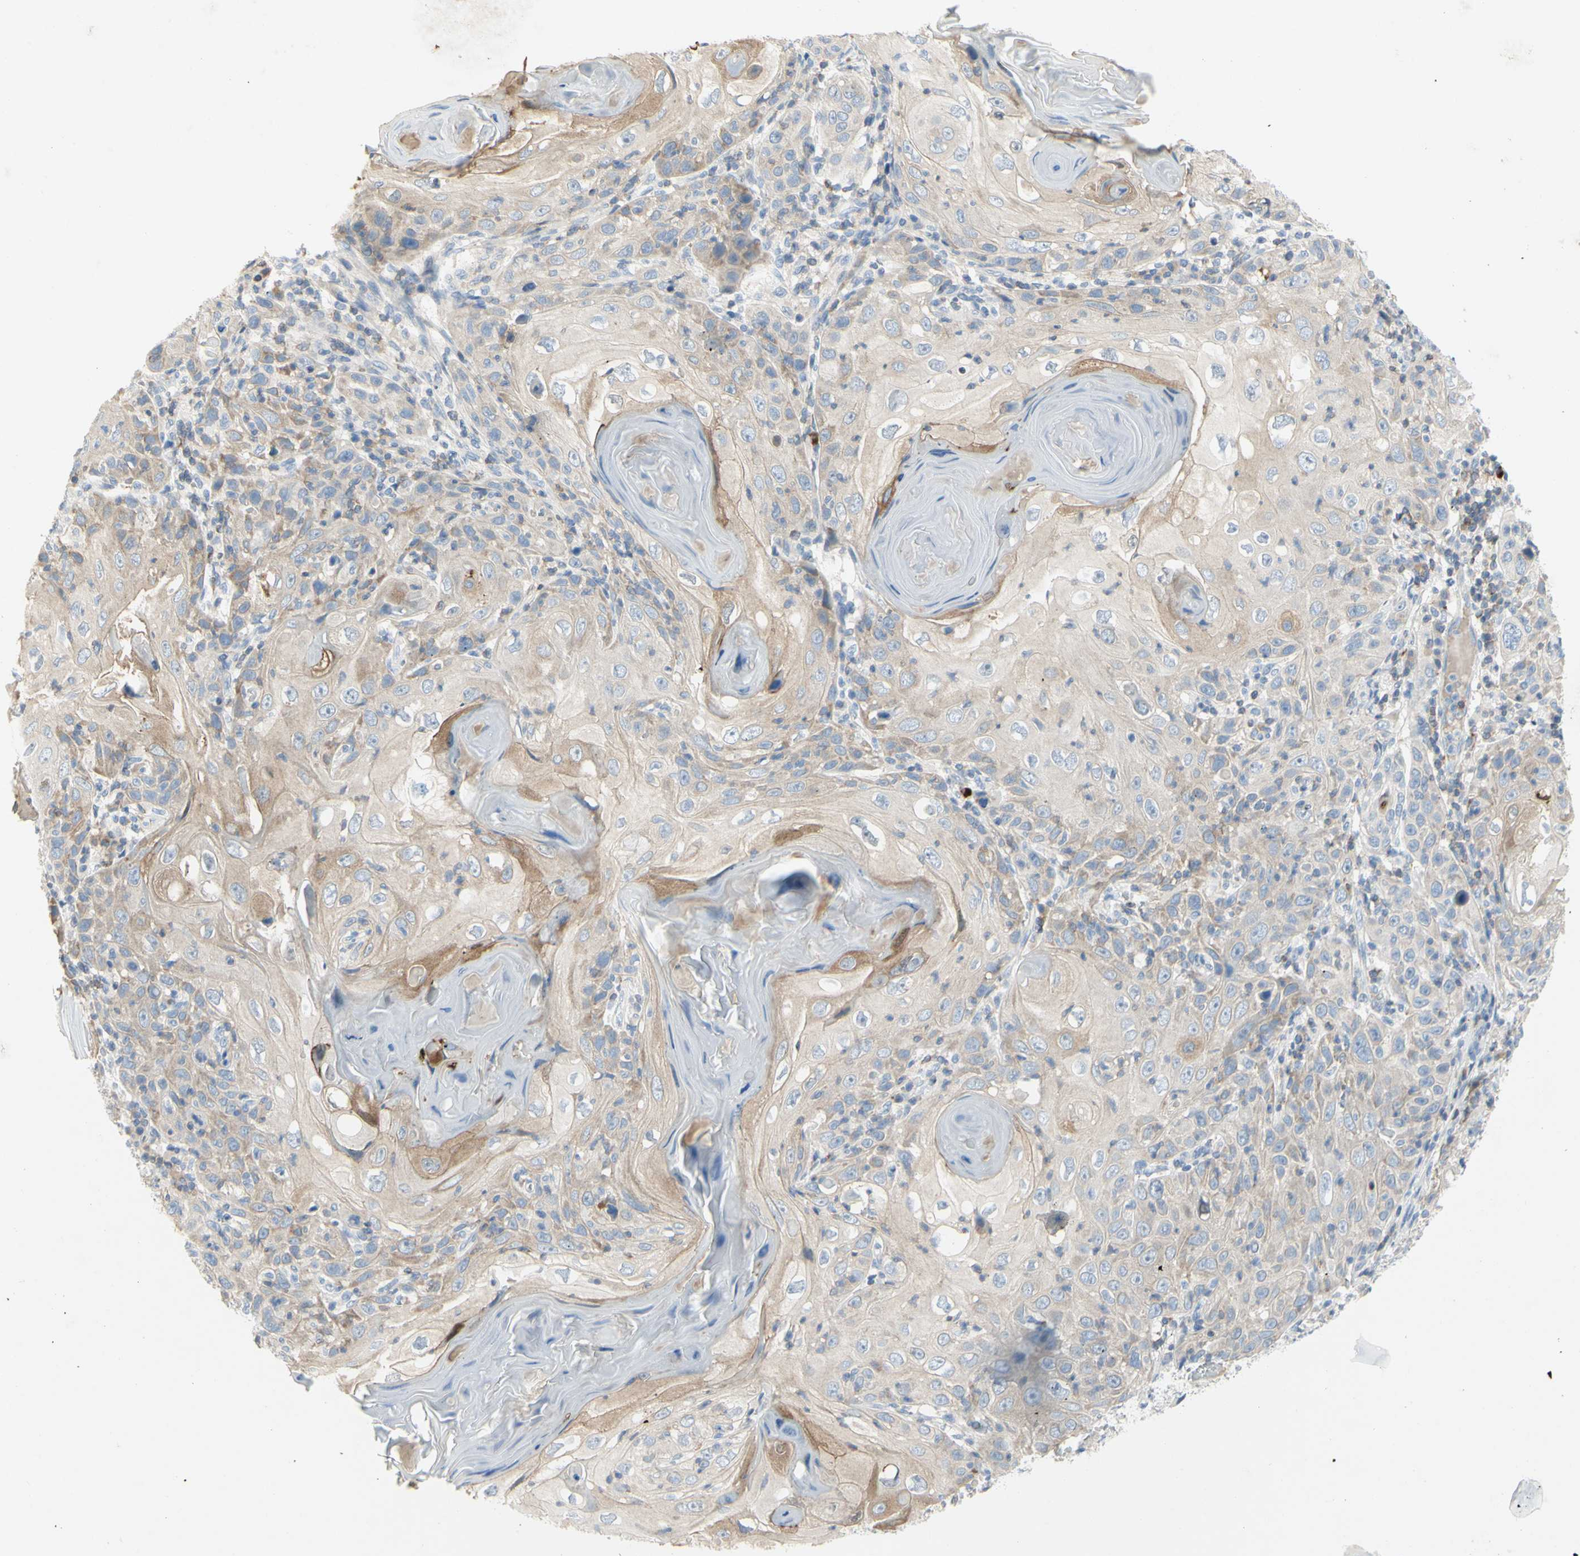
{"staining": {"intensity": "weak", "quantity": ">75%", "location": "cytoplasmic/membranous"}, "tissue": "skin cancer", "cell_type": "Tumor cells", "image_type": "cancer", "snomed": [{"axis": "morphology", "description": "Squamous cell carcinoma, NOS"}, {"axis": "topography", "description": "Skin"}], "caption": "This is an image of IHC staining of skin squamous cell carcinoma, which shows weak staining in the cytoplasmic/membranous of tumor cells.", "gene": "MUC1", "patient": {"sex": "female", "age": 88}}